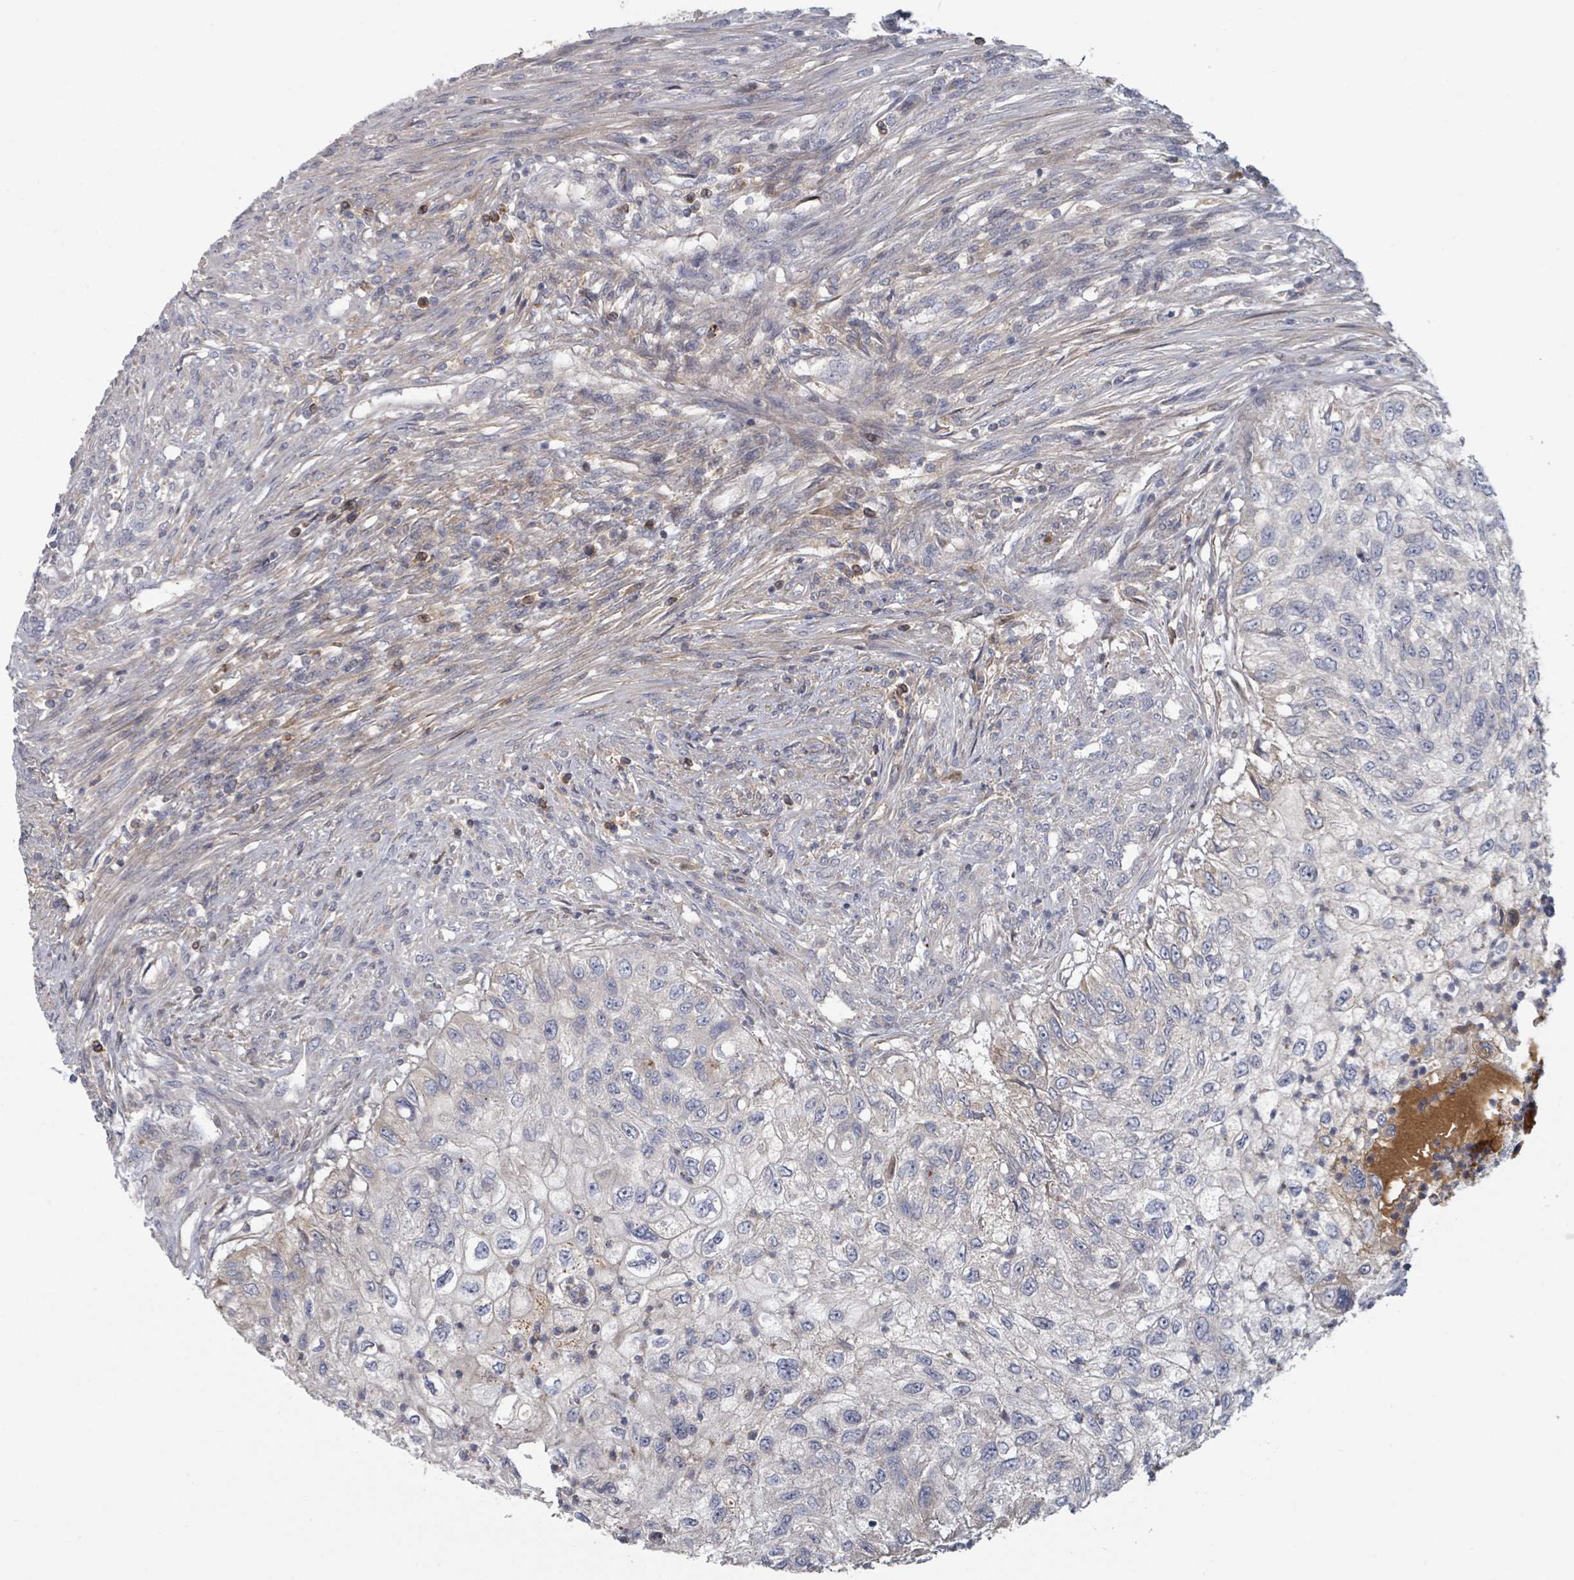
{"staining": {"intensity": "negative", "quantity": "none", "location": "none"}, "tissue": "urothelial cancer", "cell_type": "Tumor cells", "image_type": "cancer", "snomed": [{"axis": "morphology", "description": "Urothelial carcinoma, High grade"}, {"axis": "topography", "description": "Urinary bladder"}], "caption": "Immunohistochemistry (IHC) histopathology image of human high-grade urothelial carcinoma stained for a protein (brown), which shows no positivity in tumor cells. Nuclei are stained in blue.", "gene": "GABBR1", "patient": {"sex": "female", "age": 60}}